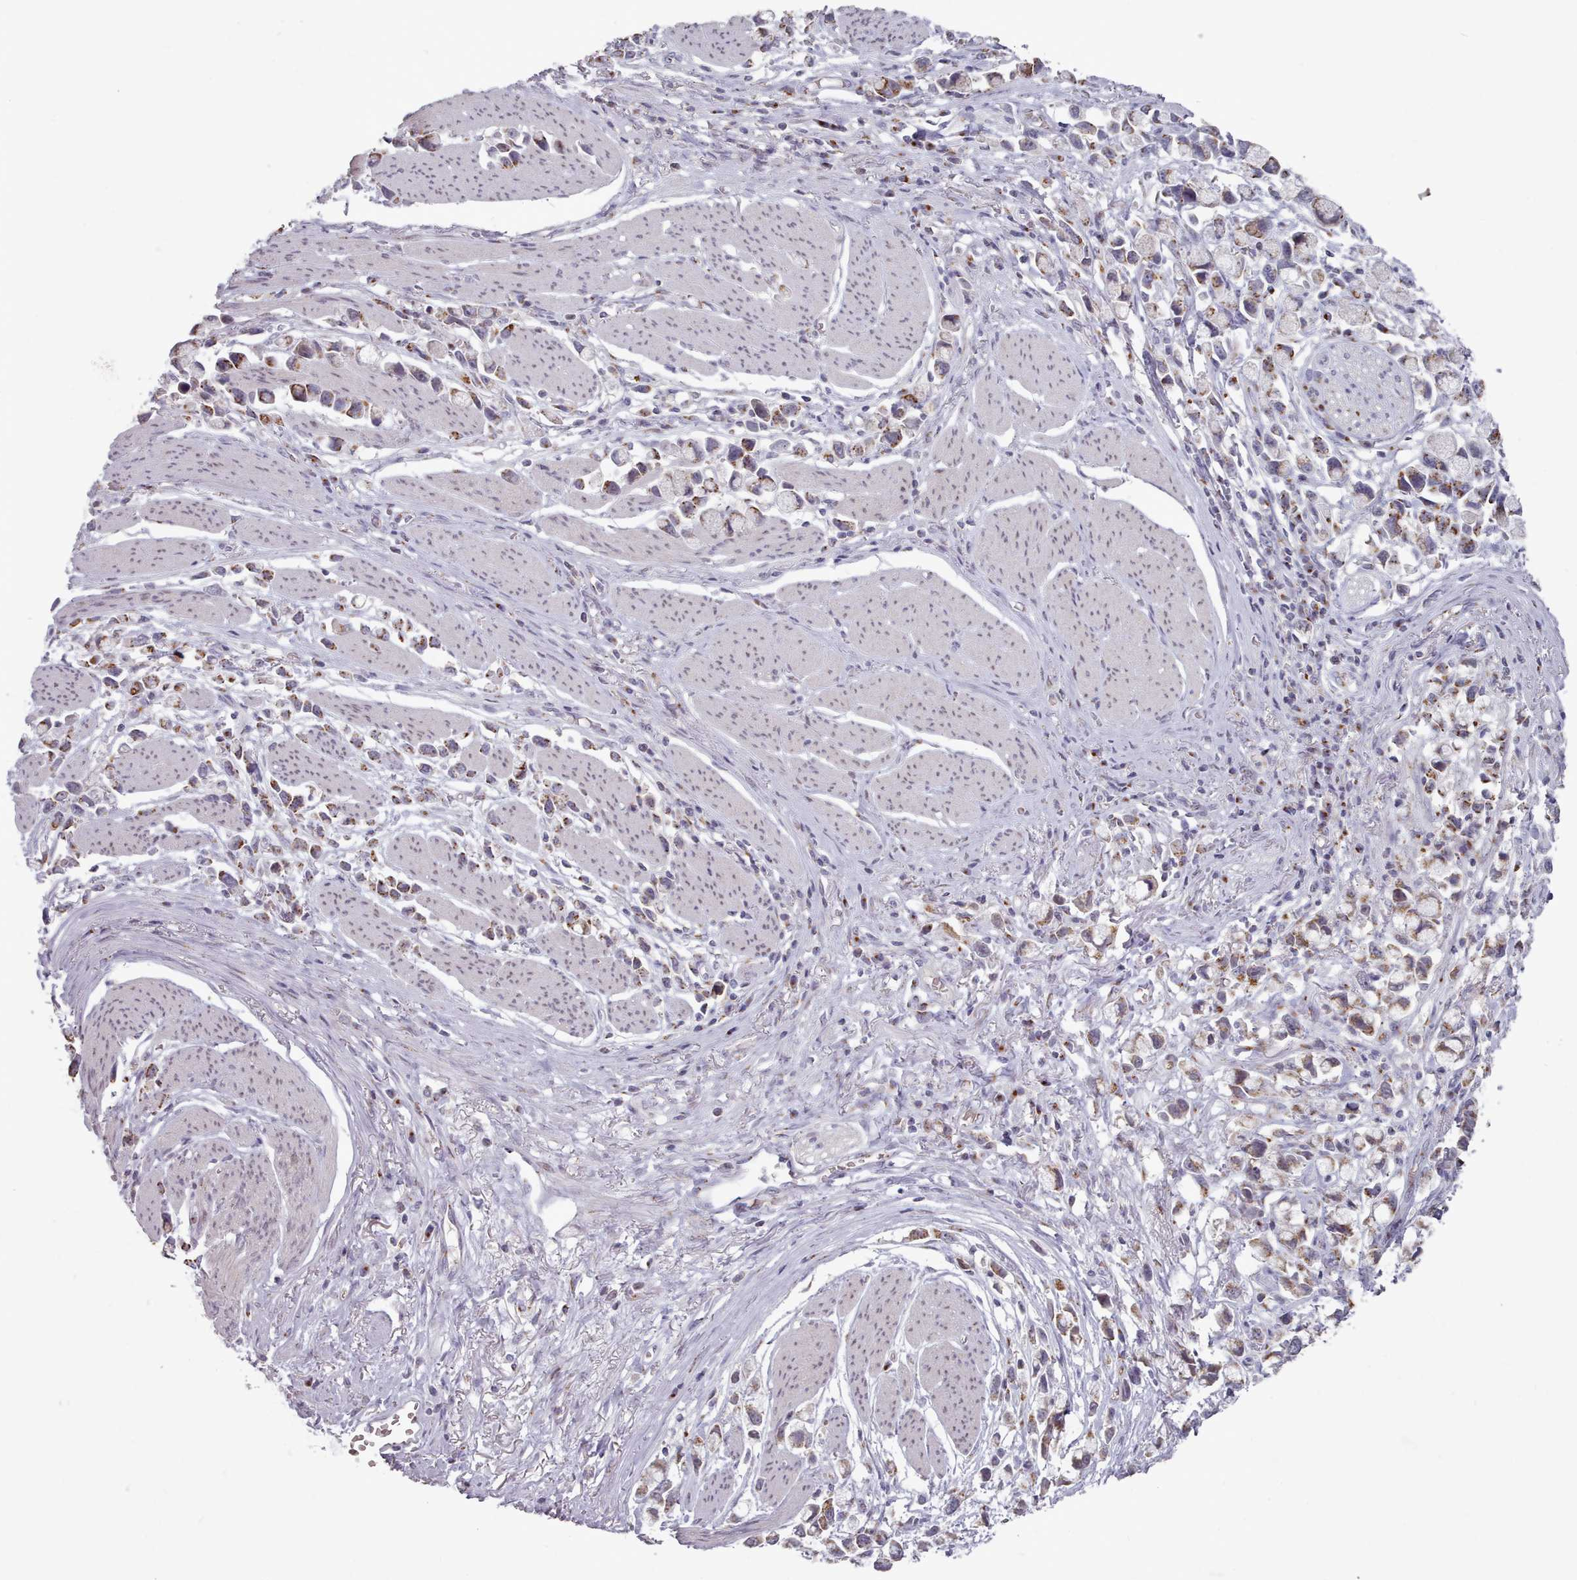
{"staining": {"intensity": "moderate", "quantity": ">75%", "location": "cytoplasmic/membranous"}, "tissue": "stomach cancer", "cell_type": "Tumor cells", "image_type": "cancer", "snomed": [{"axis": "morphology", "description": "Adenocarcinoma, NOS"}, {"axis": "topography", "description": "Stomach"}], "caption": "A histopathology image of human stomach adenocarcinoma stained for a protein demonstrates moderate cytoplasmic/membranous brown staining in tumor cells. Nuclei are stained in blue.", "gene": "MAN1B1", "patient": {"sex": "female", "age": 81}}